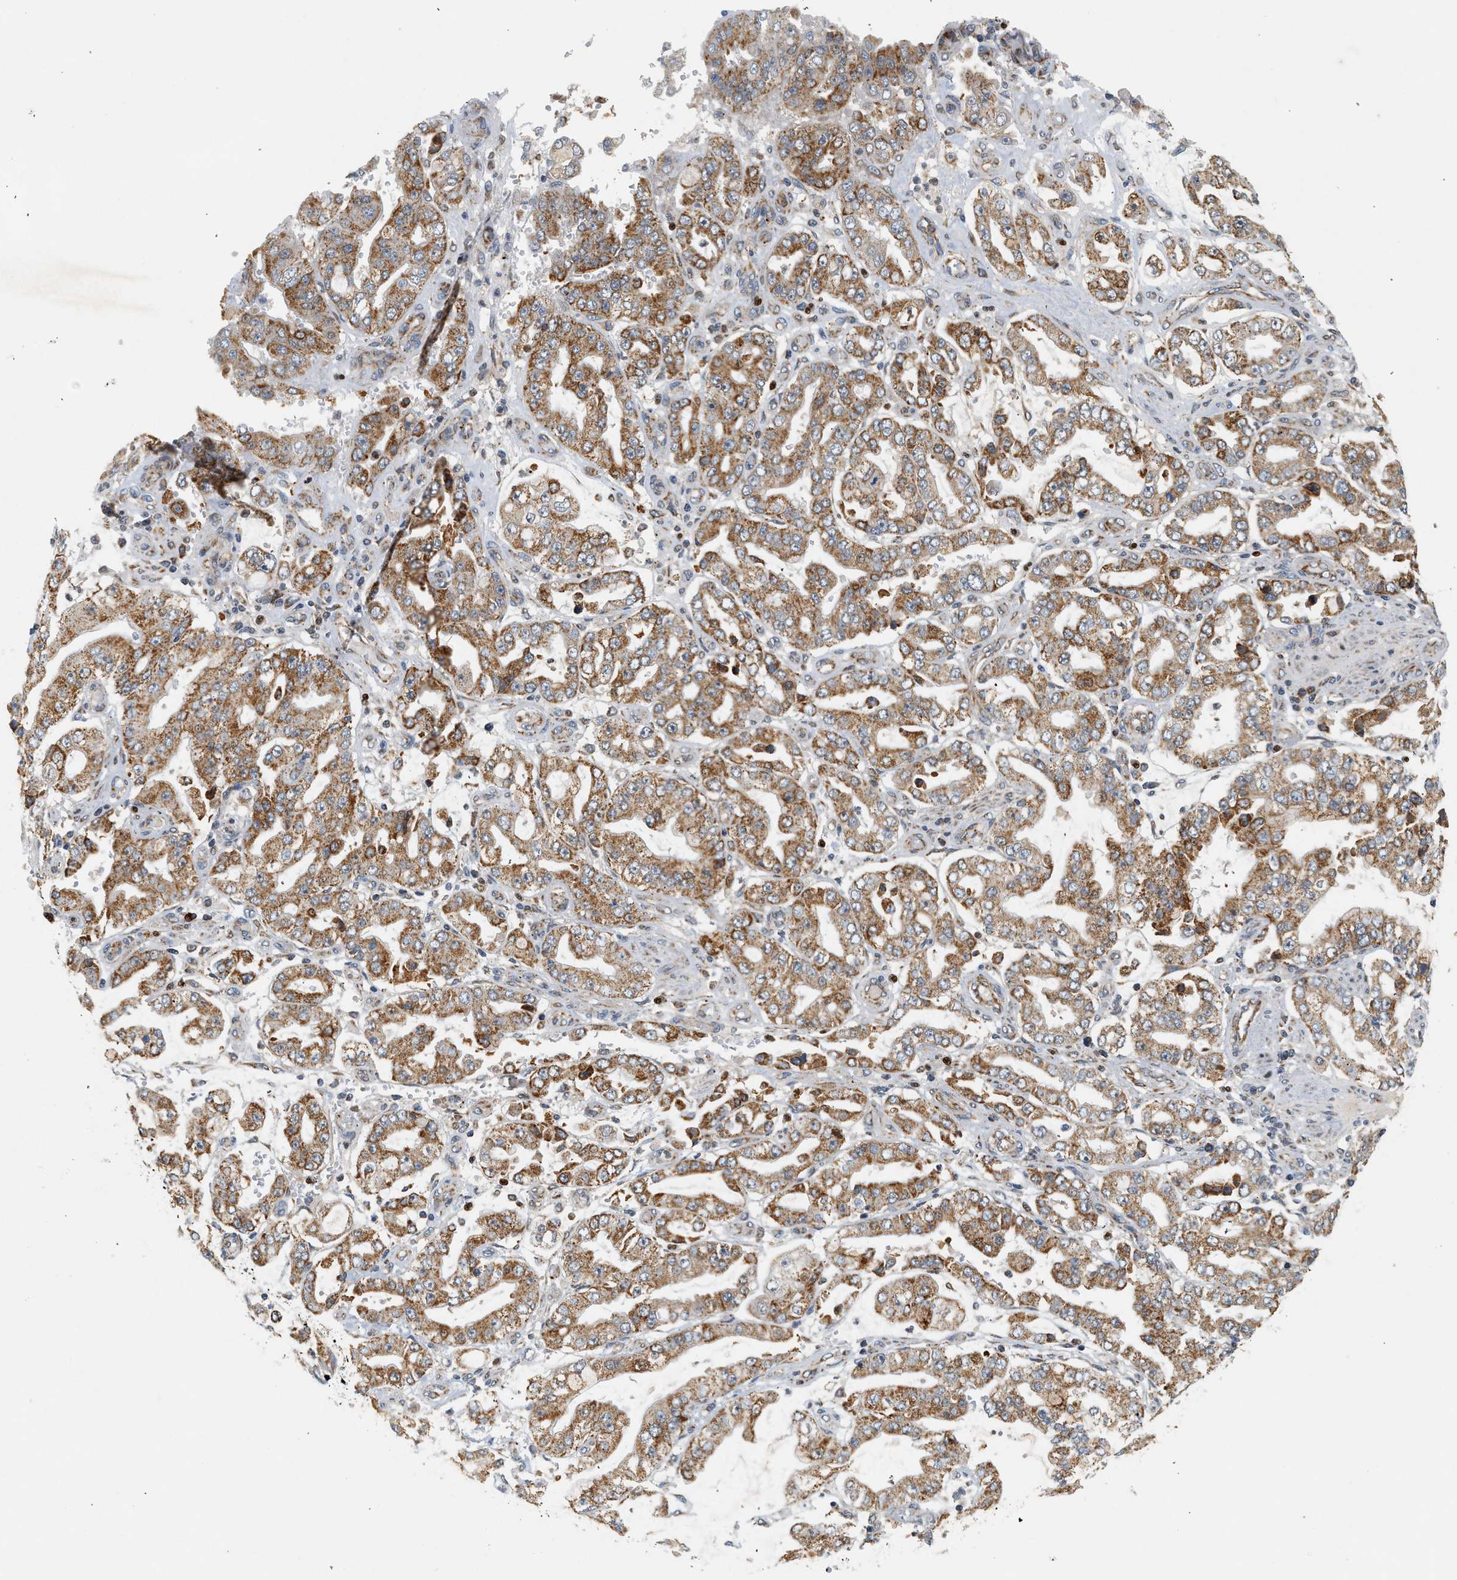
{"staining": {"intensity": "moderate", "quantity": ">75%", "location": "cytoplasmic/membranous"}, "tissue": "stomach cancer", "cell_type": "Tumor cells", "image_type": "cancer", "snomed": [{"axis": "morphology", "description": "Adenocarcinoma, NOS"}, {"axis": "topography", "description": "Stomach"}], "caption": "Moderate cytoplasmic/membranous expression is seen in about >75% of tumor cells in stomach cancer (adenocarcinoma).", "gene": "MCU", "patient": {"sex": "male", "age": 76}}